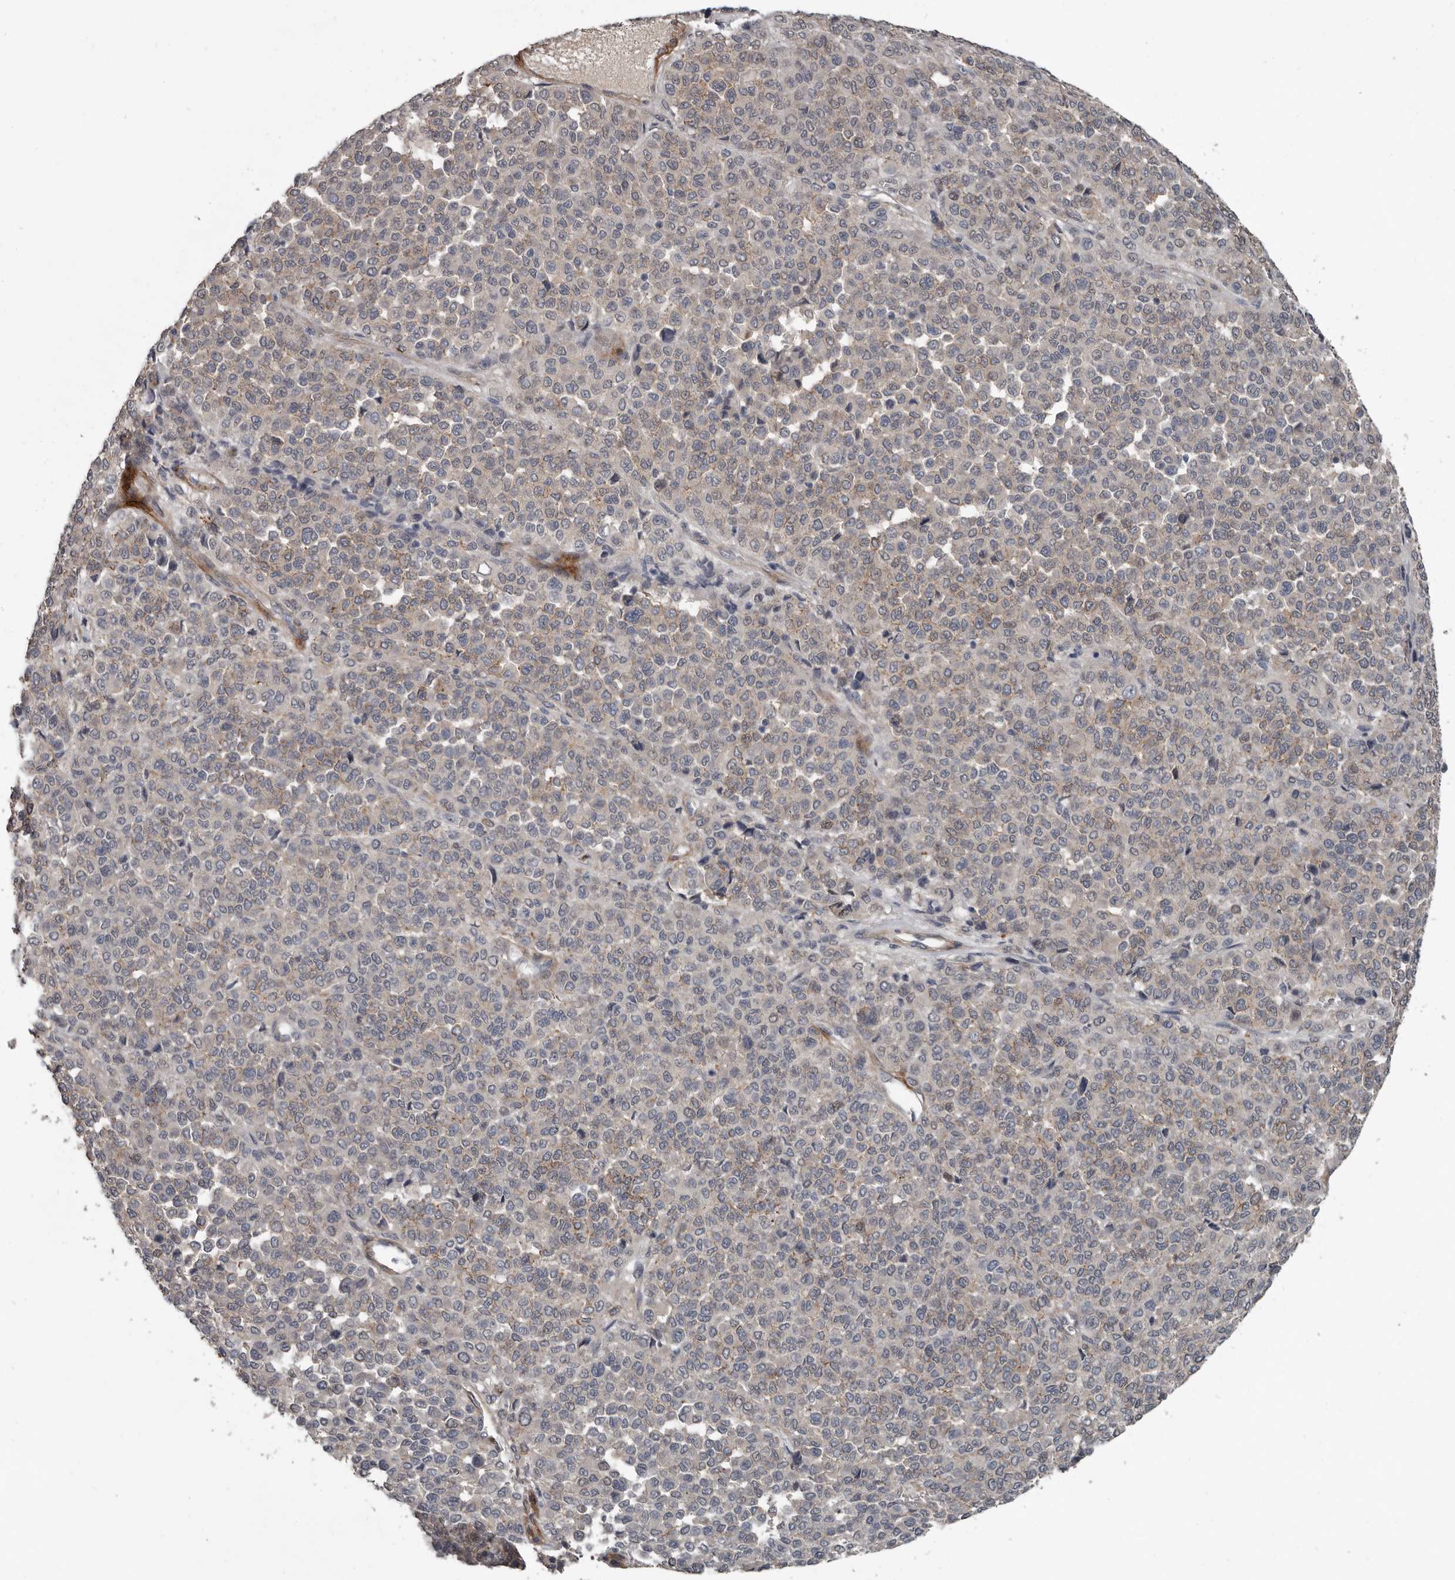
{"staining": {"intensity": "weak", "quantity": "<25%", "location": "cytoplasmic/membranous,nuclear"}, "tissue": "melanoma", "cell_type": "Tumor cells", "image_type": "cancer", "snomed": [{"axis": "morphology", "description": "Malignant melanoma, Metastatic site"}, {"axis": "topography", "description": "Pancreas"}], "caption": "This is an immunohistochemistry (IHC) image of human malignant melanoma (metastatic site). There is no staining in tumor cells.", "gene": "C1orf216", "patient": {"sex": "female", "age": 30}}